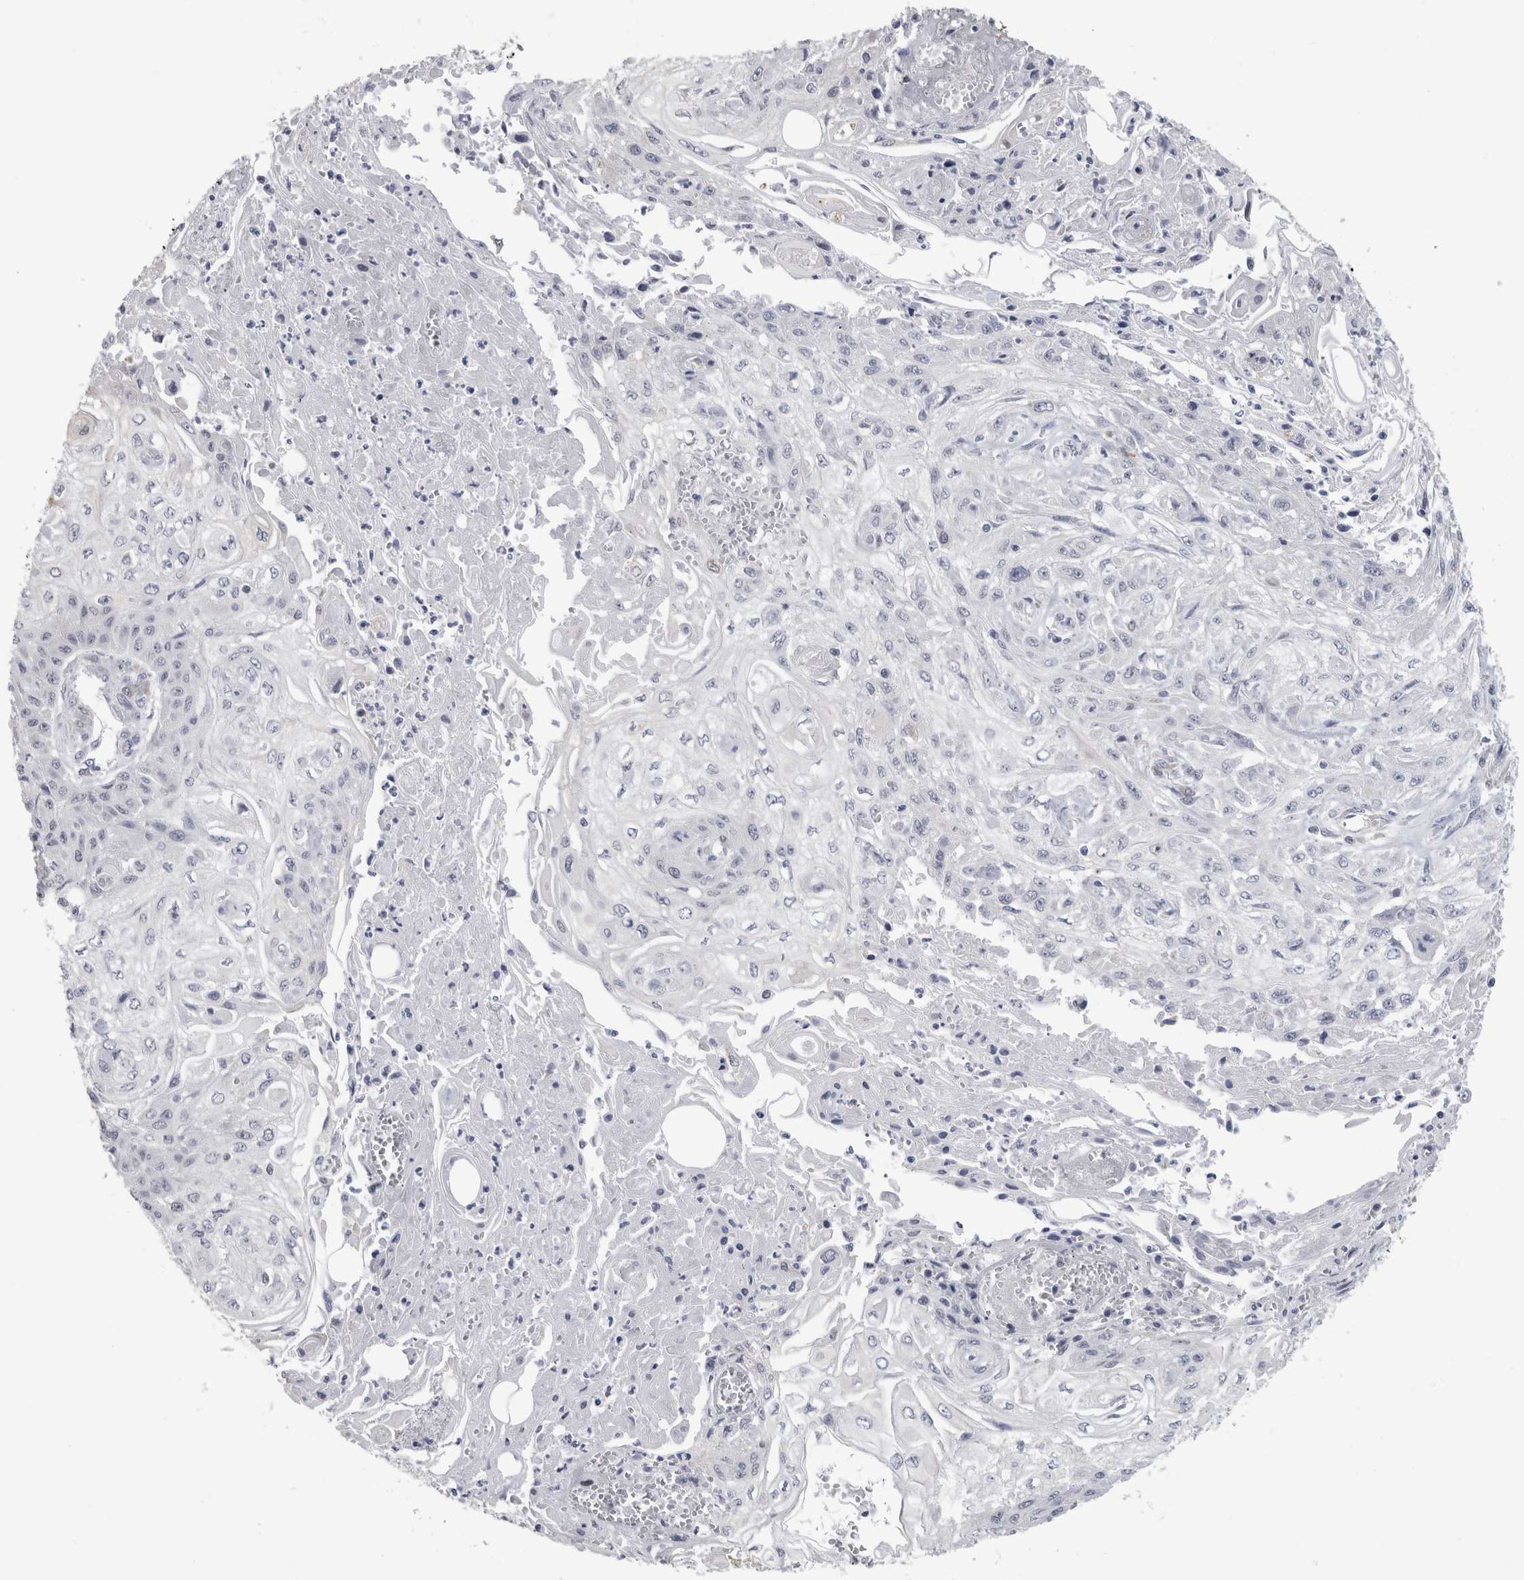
{"staining": {"intensity": "negative", "quantity": "none", "location": "none"}, "tissue": "skin cancer", "cell_type": "Tumor cells", "image_type": "cancer", "snomed": [{"axis": "morphology", "description": "Squamous cell carcinoma, NOS"}, {"axis": "morphology", "description": "Squamous cell carcinoma, metastatic, NOS"}, {"axis": "topography", "description": "Skin"}, {"axis": "topography", "description": "Lymph node"}], "caption": "IHC image of neoplastic tissue: metastatic squamous cell carcinoma (skin) stained with DAB (3,3'-diaminobenzidine) reveals no significant protein staining in tumor cells. (DAB IHC, high magnification).", "gene": "TMEM242", "patient": {"sex": "male", "age": 75}}